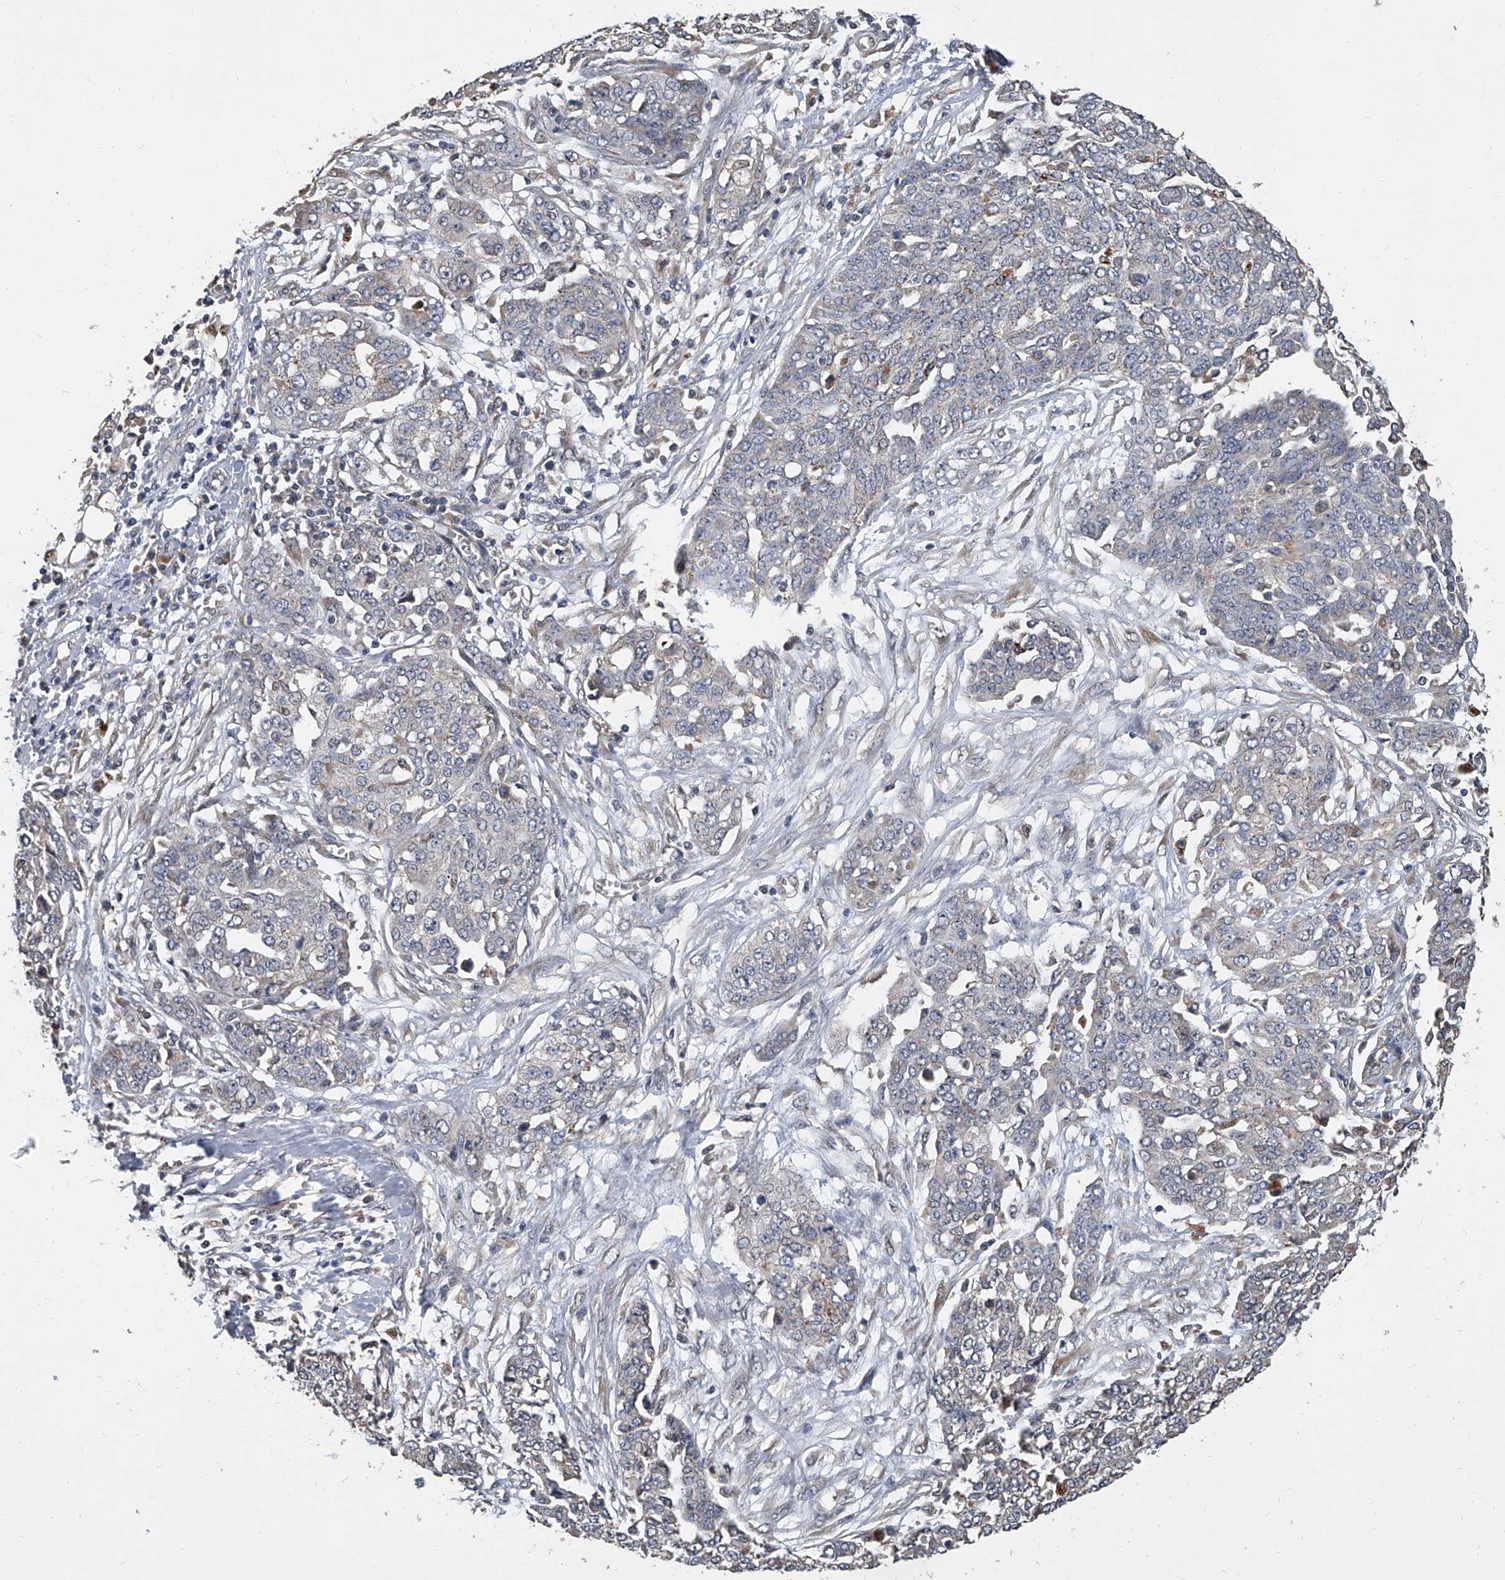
{"staining": {"intensity": "weak", "quantity": "<25%", "location": "cytoplasmic/membranous"}, "tissue": "ovarian cancer", "cell_type": "Tumor cells", "image_type": "cancer", "snomed": [{"axis": "morphology", "description": "Cystadenocarcinoma, serous, NOS"}, {"axis": "topography", "description": "Soft tissue"}, {"axis": "topography", "description": "Ovary"}], "caption": "An IHC photomicrograph of ovarian cancer (serous cystadenocarcinoma) is shown. There is no staining in tumor cells of ovarian cancer (serous cystadenocarcinoma).", "gene": "JAG2", "patient": {"sex": "female", "age": 57}}